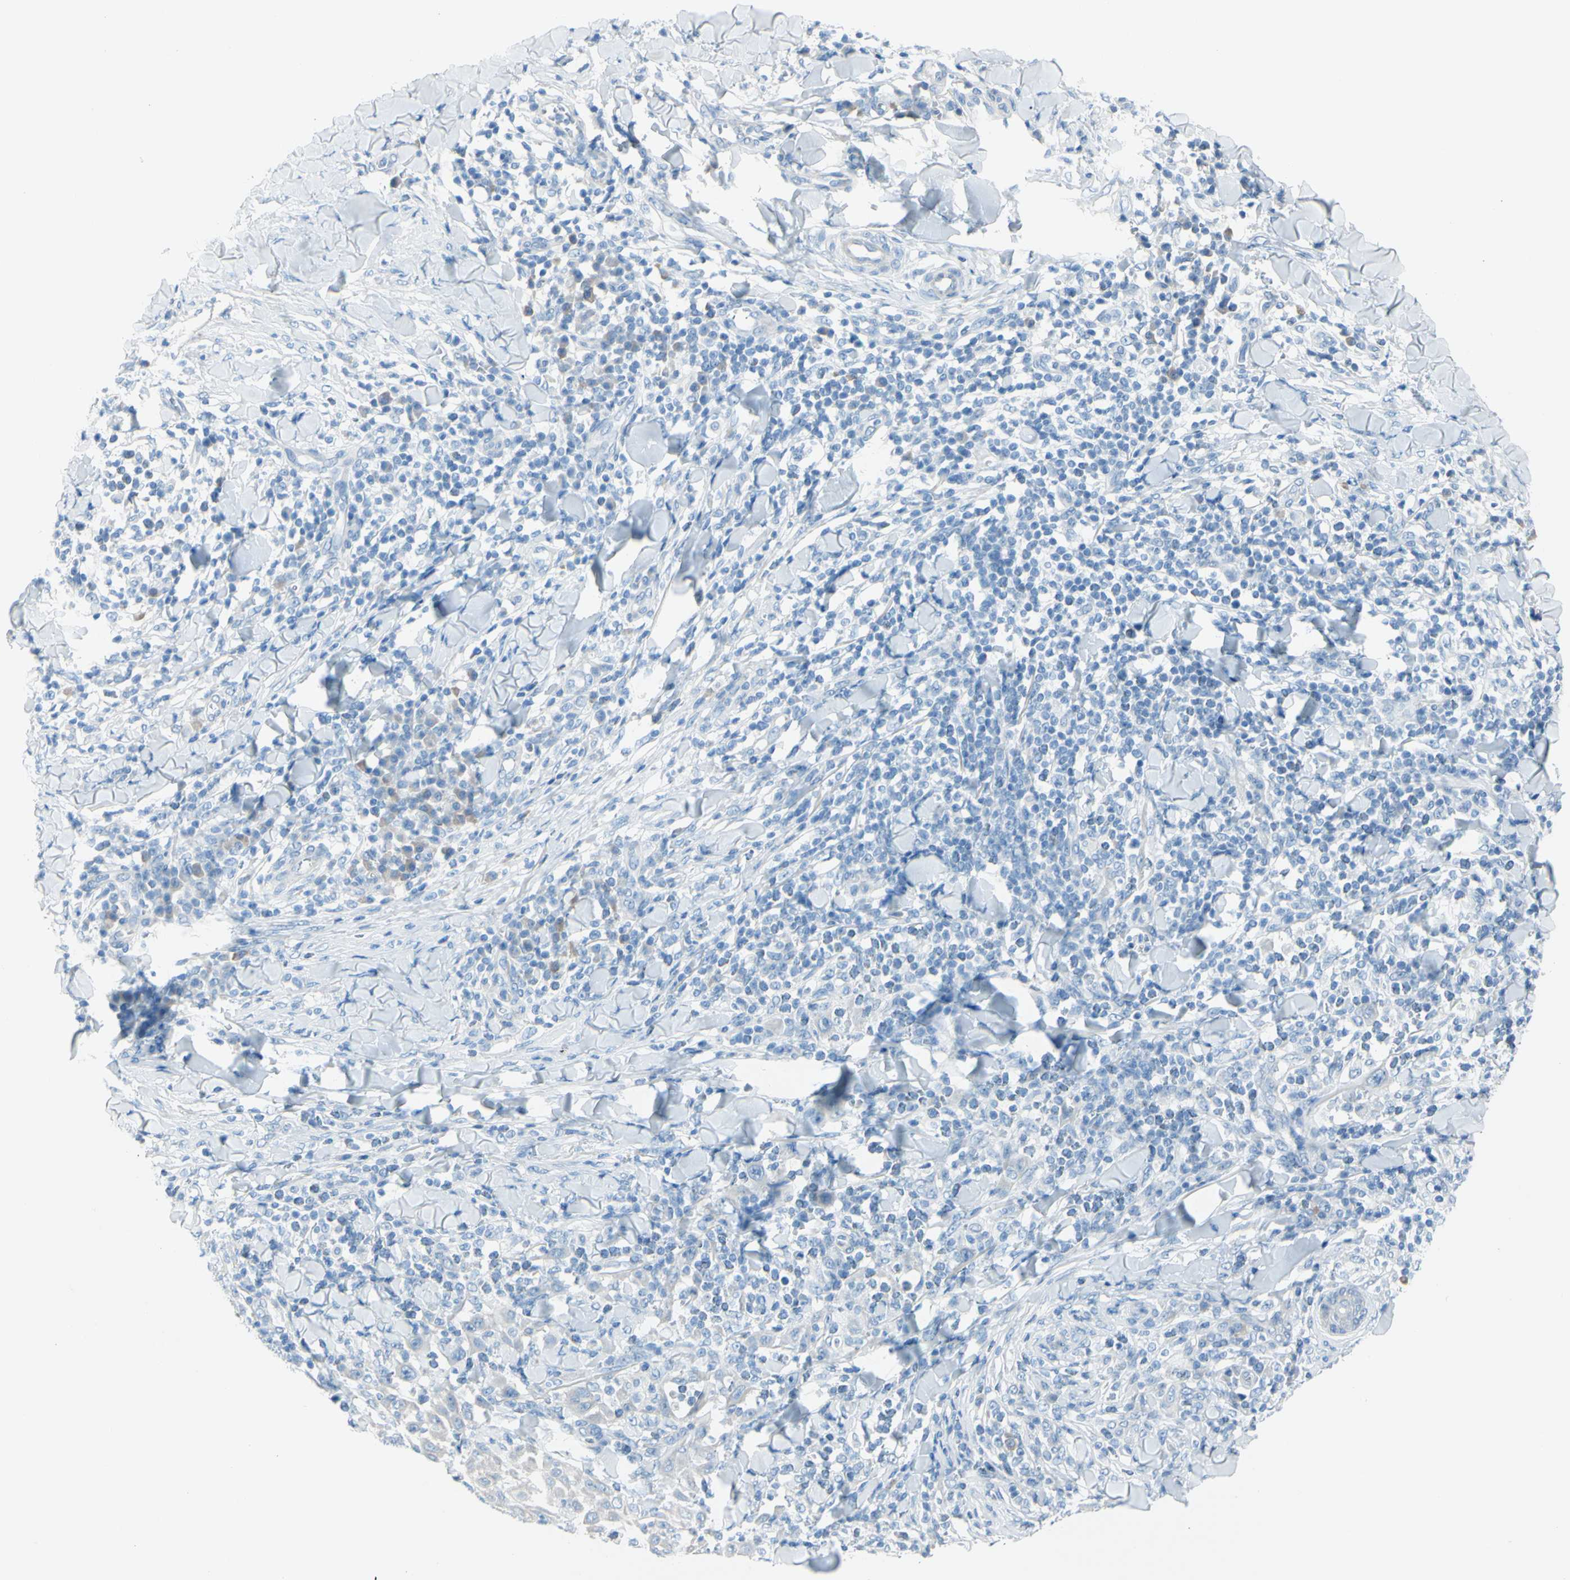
{"staining": {"intensity": "negative", "quantity": "none", "location": "none"}, "tissue": "skin cancer", "cell_type": "Tumor cells", "image_type": "cancer", "snomed": [{"axis": "morphology", "description": "Squamous cell carcinoma, NOS"}, {"axis": "topography", "description": "Skin"}], "caption": "The immunohistochemistry photomicrograph has no significant staining in tumor cells of skin cancer (squamous cell carcinoma) tissue.", "gene": "TFPI2", "patient": {"sex": "male", "age": 24}}